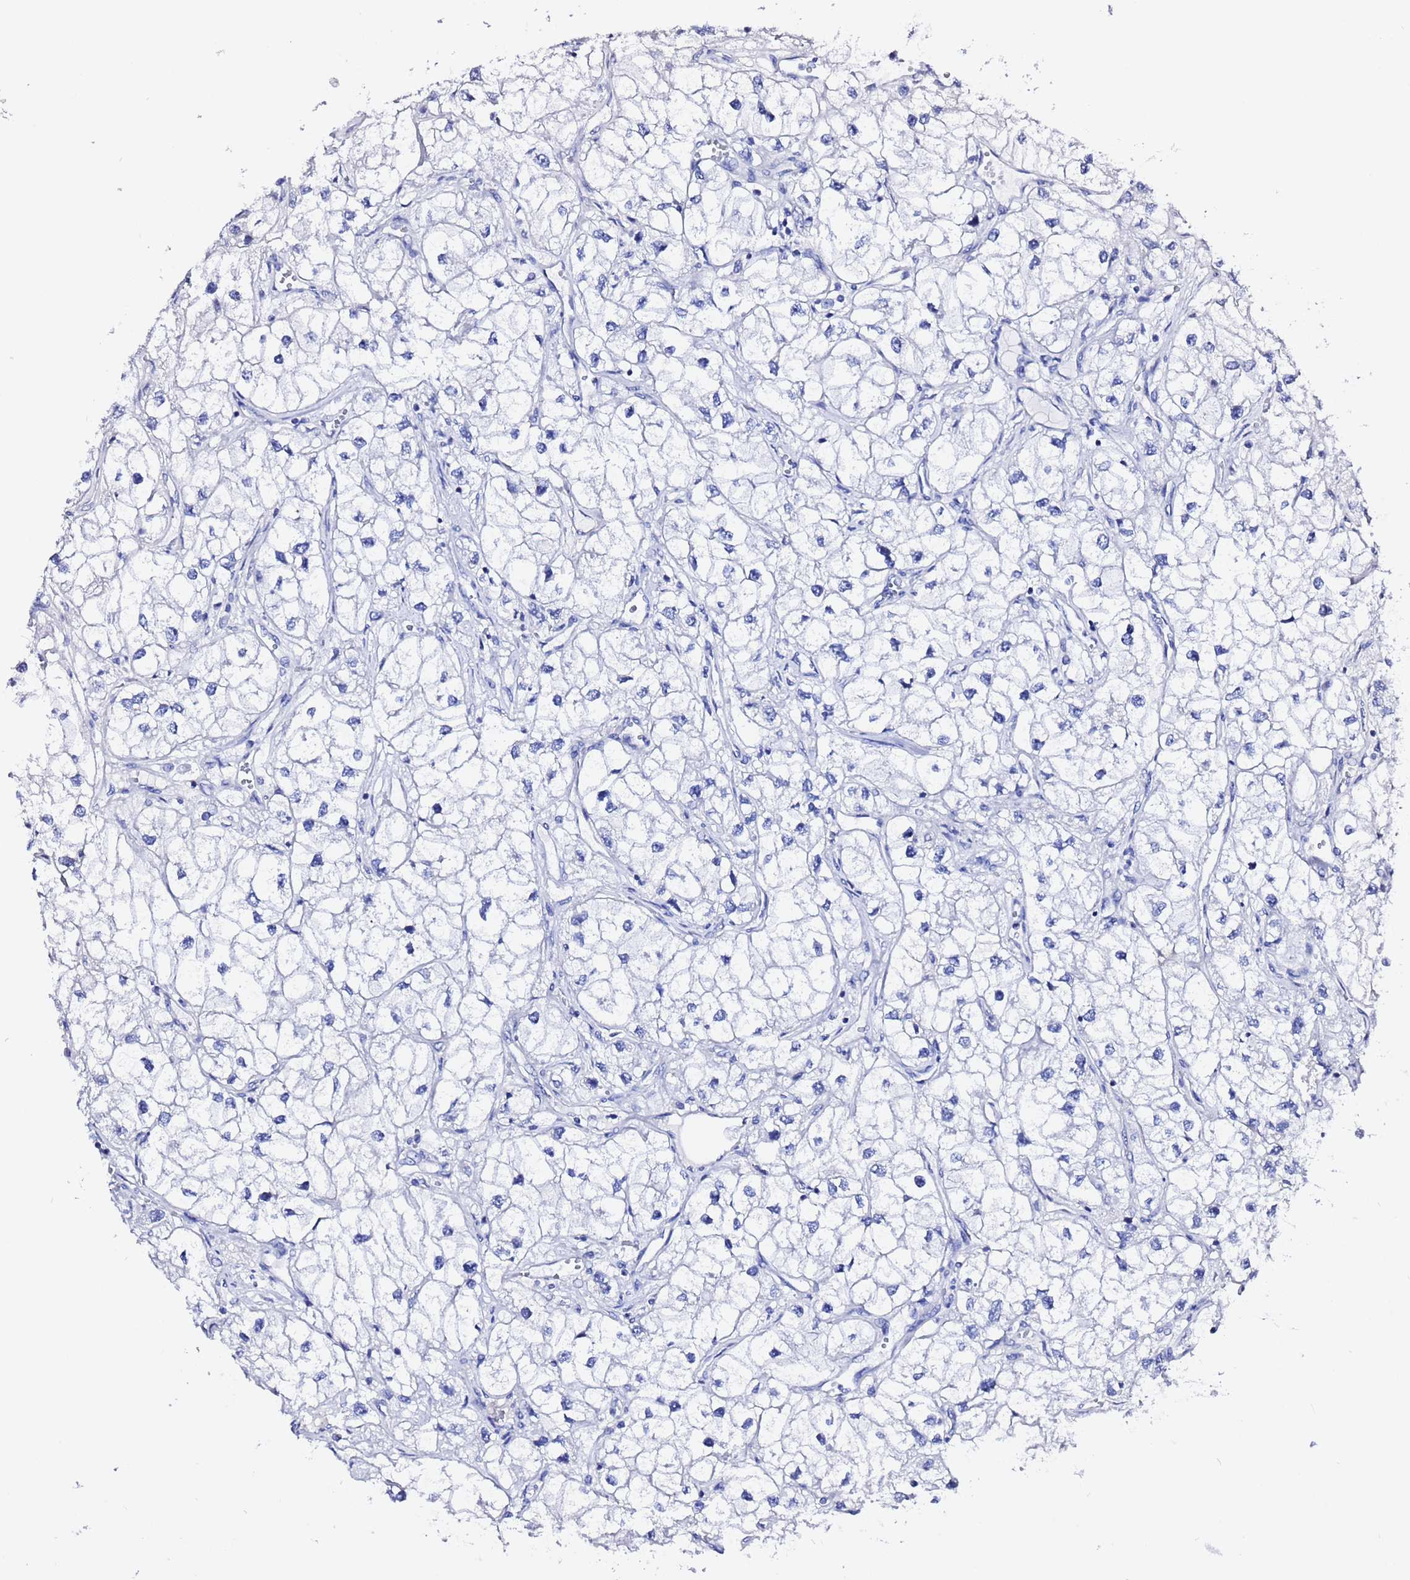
{"staining": {"intensity": "negative", "quantity": "none", "location": "none"}, "tissue": "renal cancer", "cell_type": "Tumor cells", "image_type": "cancer", "snomed": [{"axis": "morphology", "description": "Adenocarcinoma, NOS"}, {"axis": "topography", "description": "Kidney"}], "caption": "A high-resolution micrograph shows IHC staining of renal adenocarcinoma, which shows no significant expression in tumor cells.", "gene": "LENG1", "patient": {"sex": "male", "age": 59}}